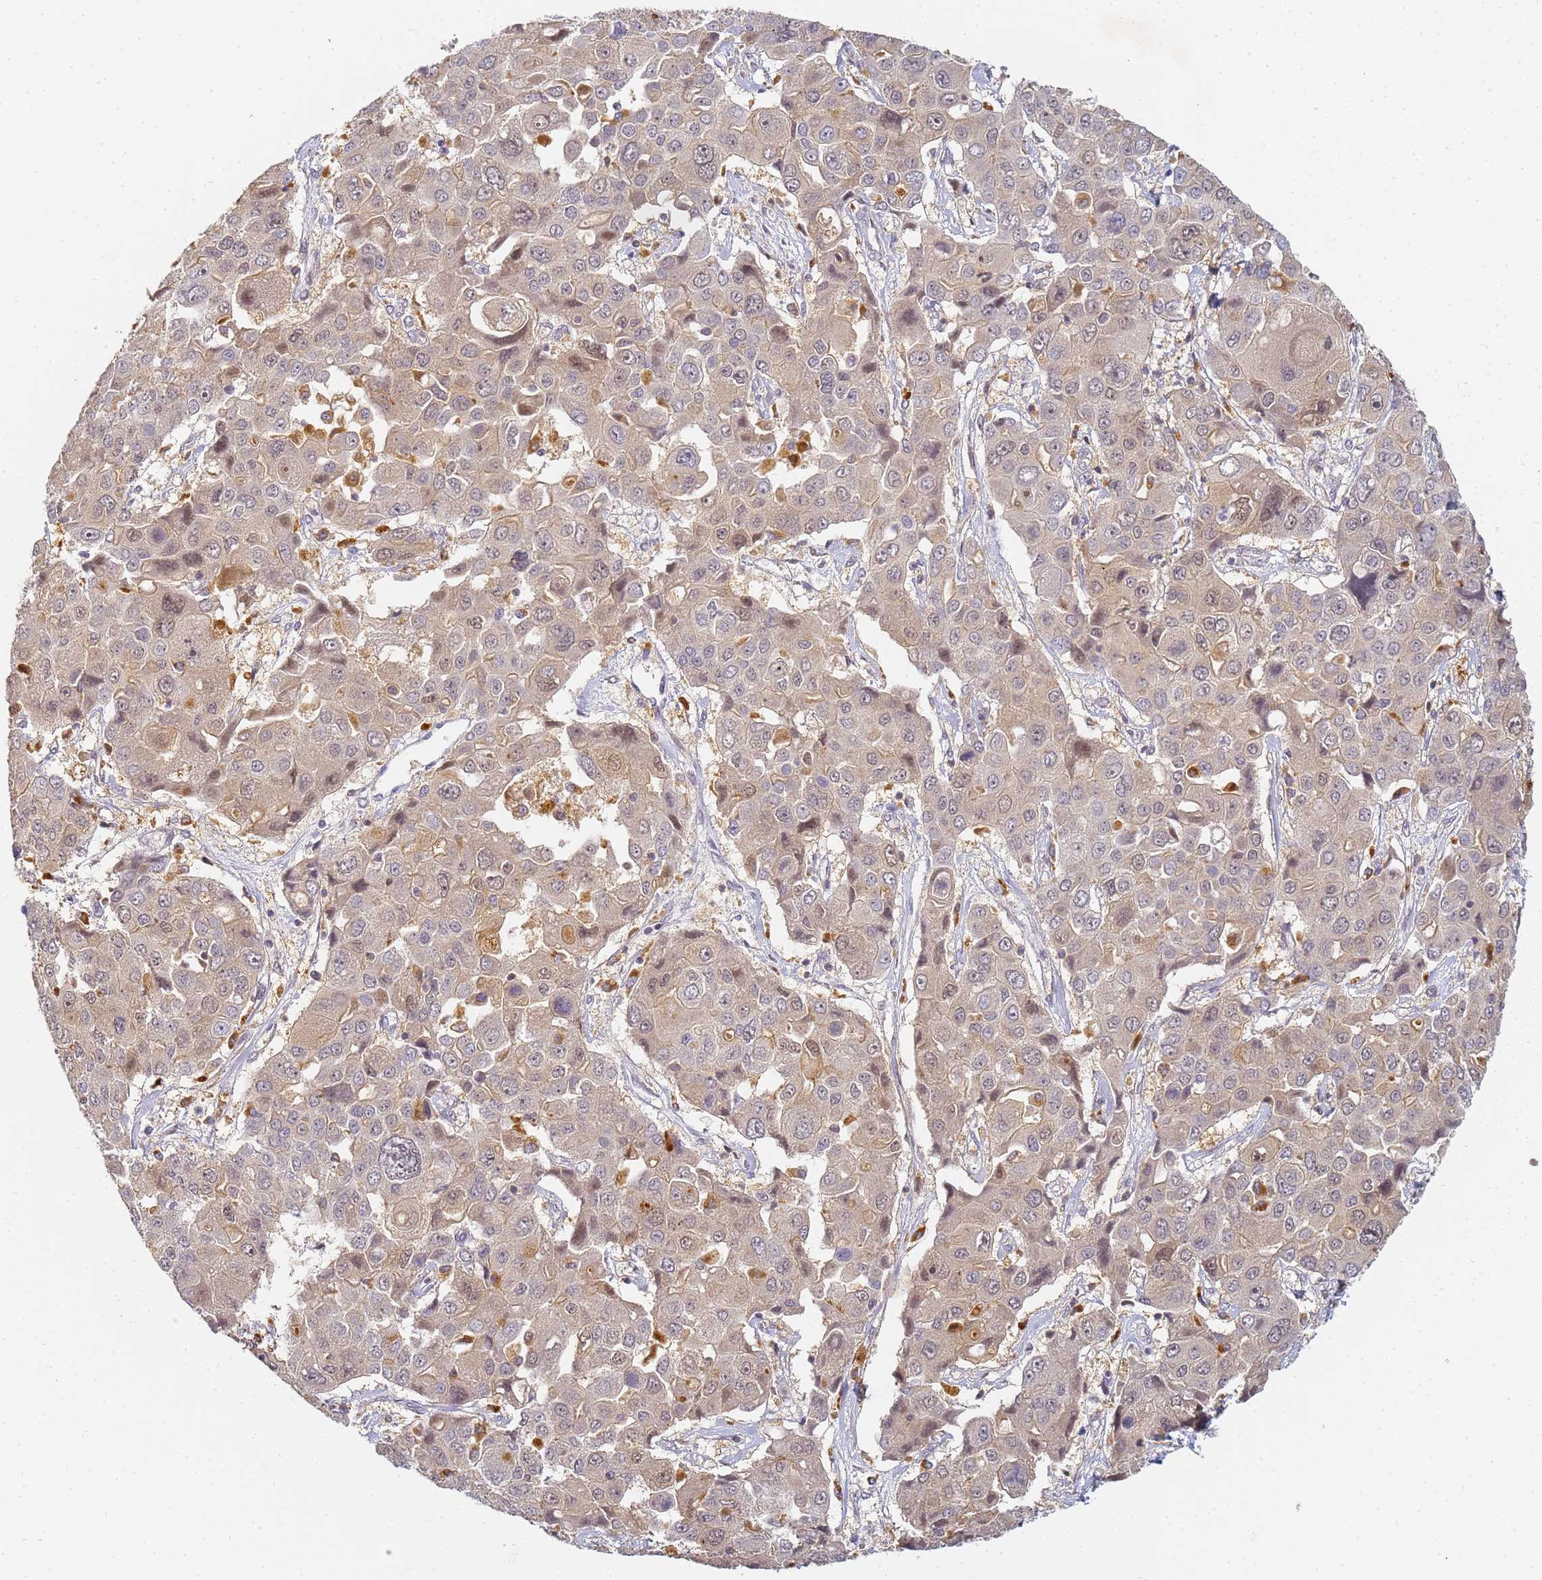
{"staining": {"intensity": "weak", "quantity": "<25%", "location": "nuclear"}, "tissue": "liver cancer", "cell_type": "Tumor cells", "image_type": "cancer", "snomed": [{"axis": "morphology", "description": "Cholangiocarcinoma"}, {"axis": "topography", "description": "Liver"}], "caption": "The histopathology image demonstrates no significant expression in tumor cells of cholangiocarcinoma (liver). The staining was performed using DAB (3,3'-diaminobenzidine) to visualize the protein expression in brown, while the nuclei were stained in blue with hematoxylin (Magnification: 20x).", "gene": "HMCES", "patient": {"sex": "male", "age": 67}}